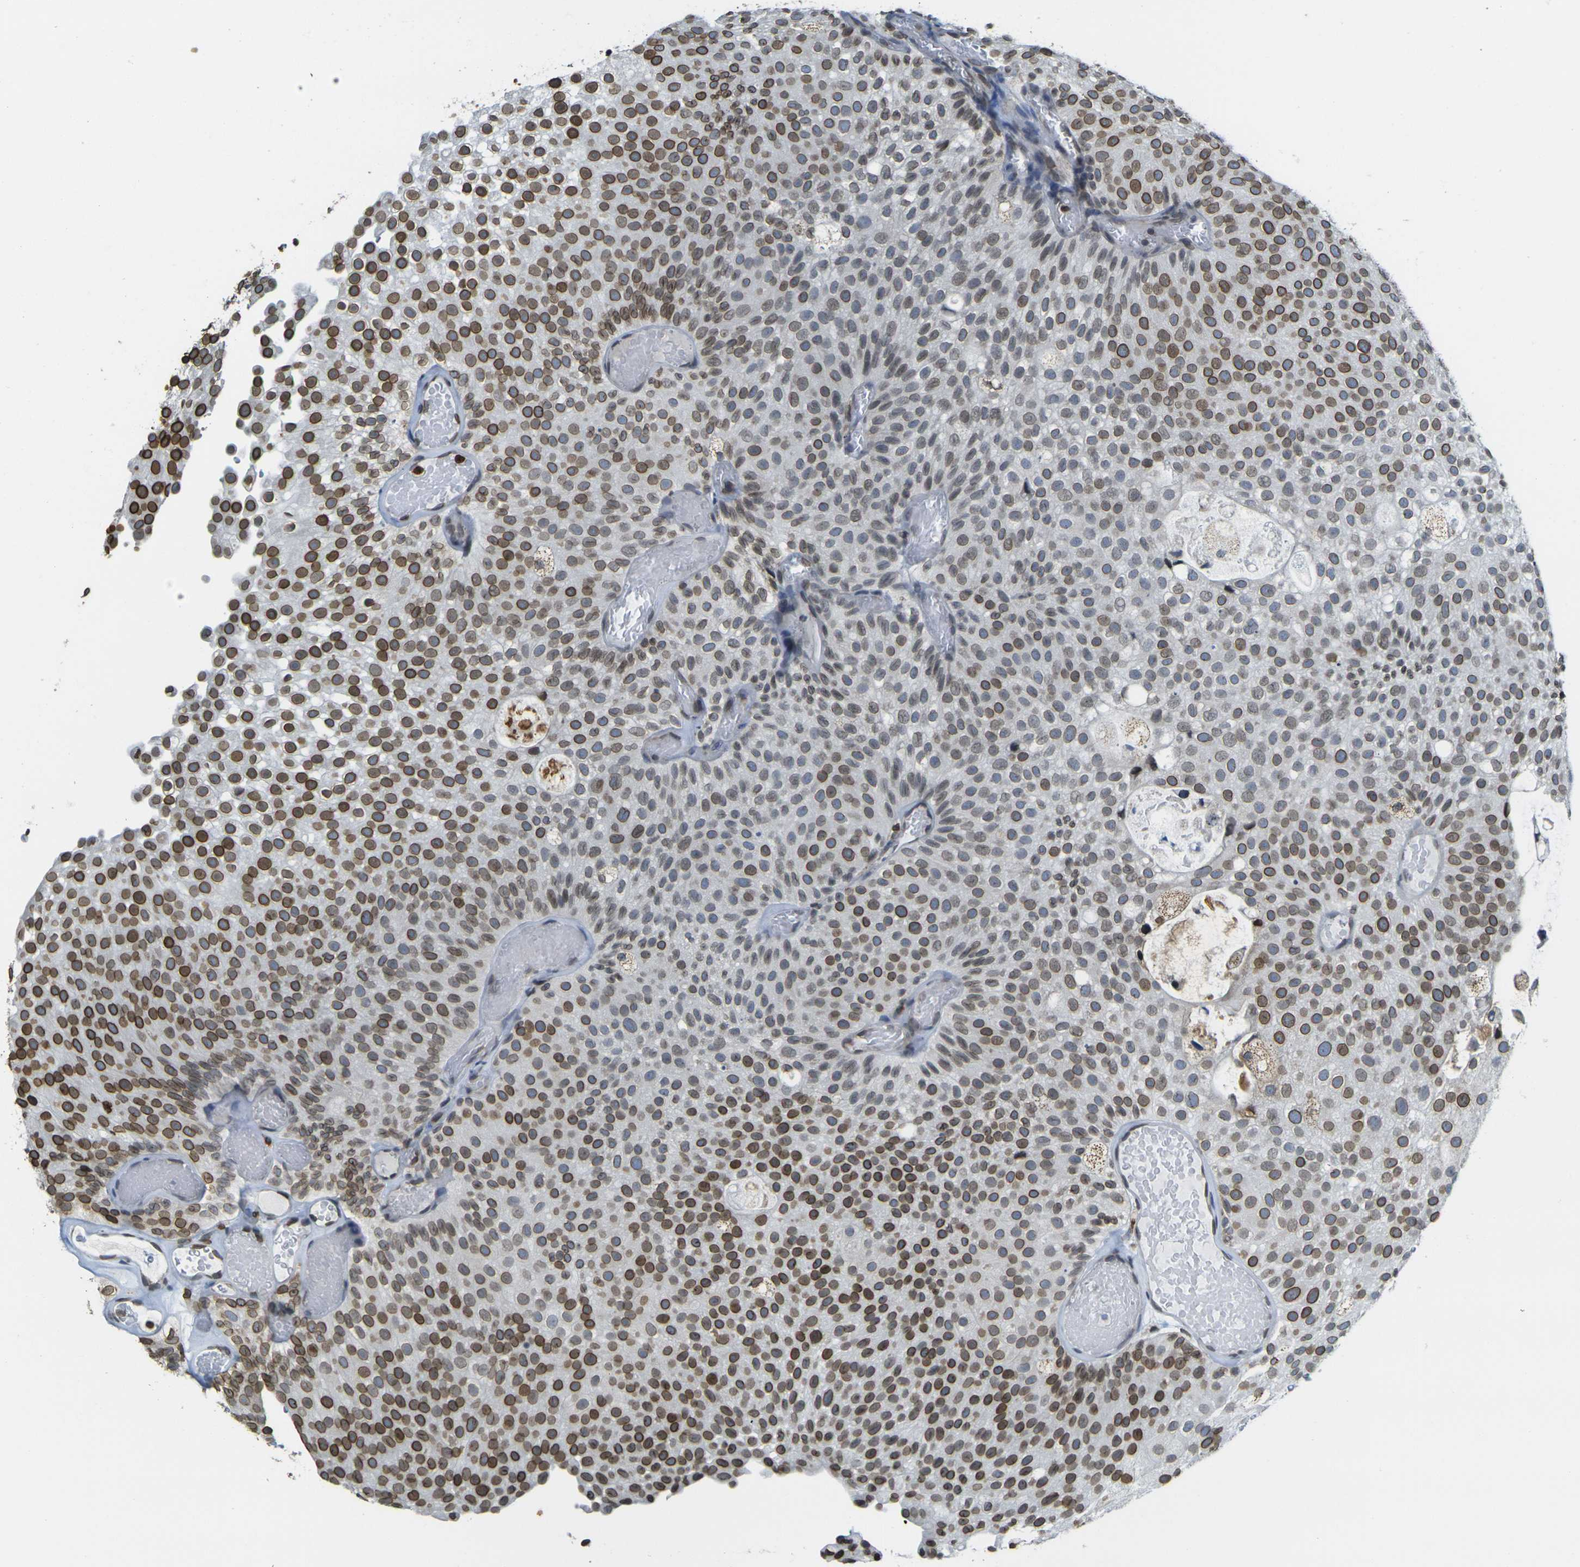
{"staining": {"intensity": "strong", "quantity": ">75%", "location": "cytoplasmic/membranous,nuclear"}, "tissue": "urothelial cancer", "cell_type": "Tumor cells", "image_type": "cancer", "snomed": [{"axis": "morphology", "description": "Urothelial carcinoma, Low grade"}, {"axis": "topography", "description": "Urinary bladder"}], "caption": "Human urothelial cancer stained with a brown dye demonstrates strong cytoplasmic/membranous and nuclear positive staining in approximately >75% of tumor cells.", "gene": "BRDT", "patient": {"sex": "male", "age": 78}}